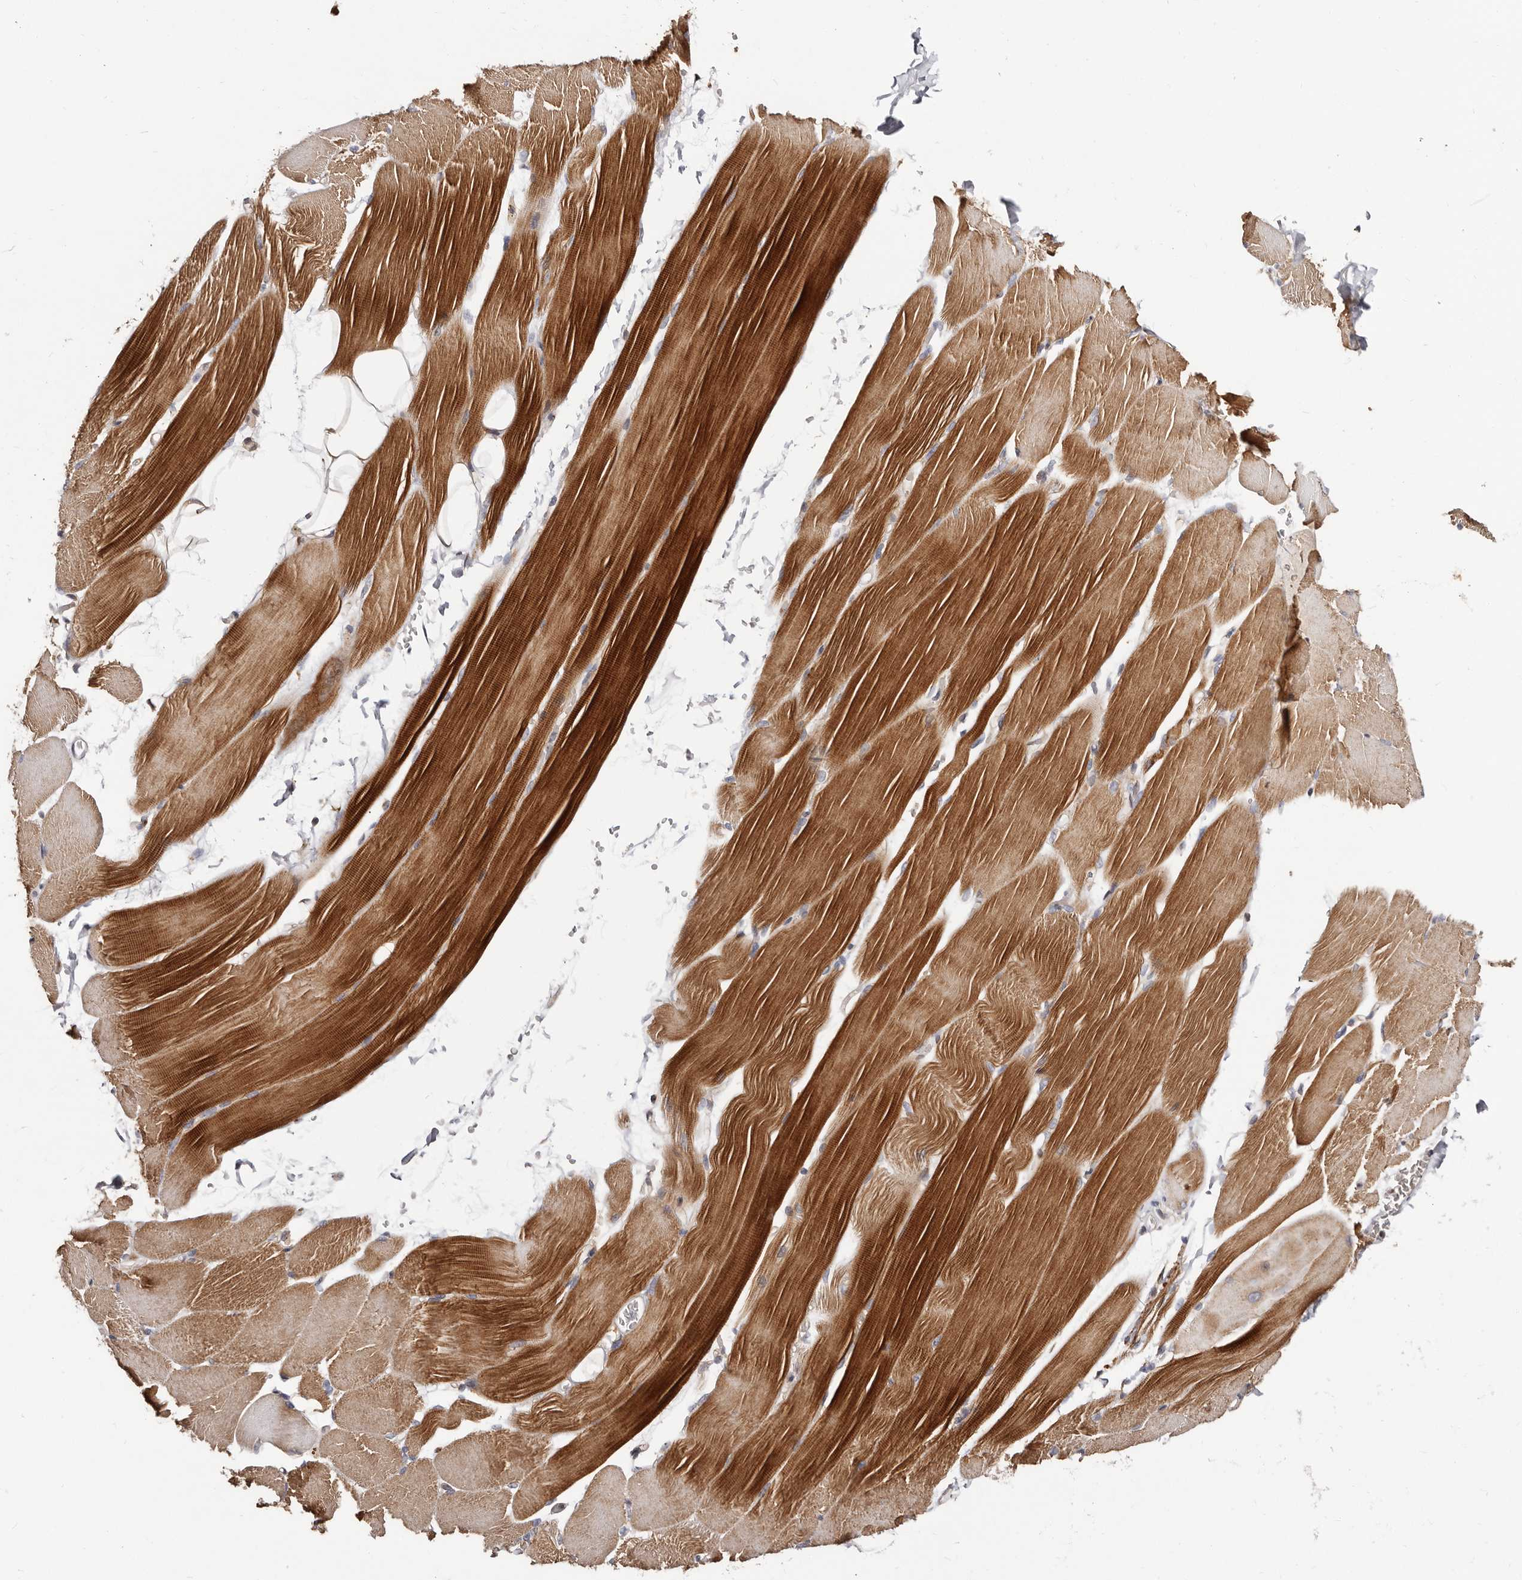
{"staining": {"intensity": "strong", "quantity": "25%-75%", "location": "cytoplasmic/membranous"}, "tissue": "skeletal muscle", "cell_type": "Myocytes", "image_type": "normal", "snomed": [{"axis": "morphology", "description": "Normal tissue, NOS"}, {"axis": "topography", "description": "Skeletal muscle"}, {"axis": "topography", "description": "Parathyroid gland"}], "caption": "This micrograph exhibits immunohistochemistry staining of unremarkable human skeletal muscle, with high strong cytoplasmic/membranous positivity in approximately 25%-75% of myocytes.", "gene": "DACT2", "patient": {"sex": "female", "age": 37}}